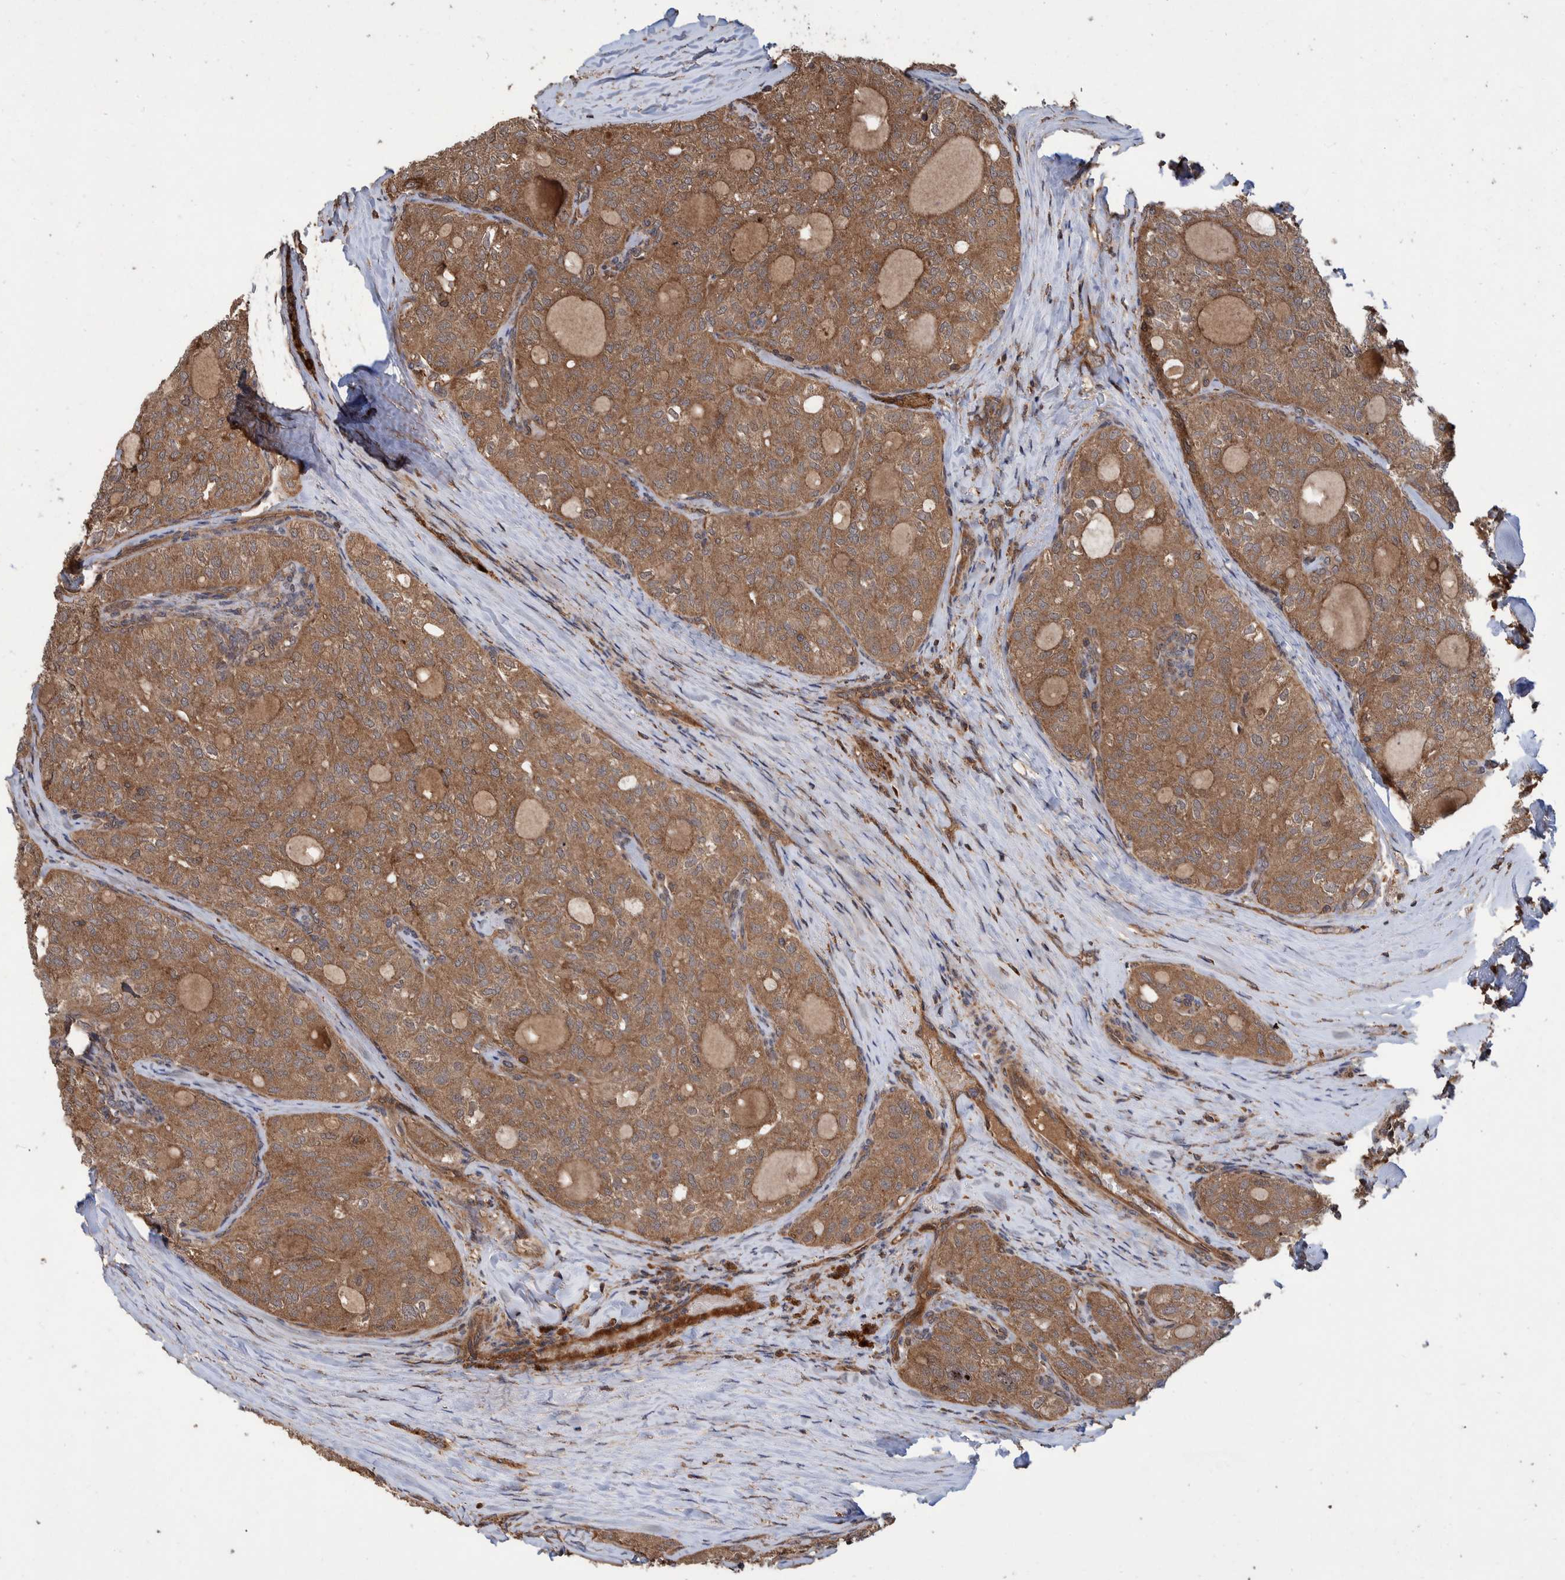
{"staining": {"intensity": "moderate", "quantity": ">75%", "location": "cytoplasmic/membranous"}, "tissue": "thyroid cancer", "cell_type": "Tumor cells", "image_type": "cancer", "snomed": [{"axis": "morphology", "description": "Follicular adenoma carcinoma, NOS"}, {"axis": "topography", "description": "Thyroid gland"}], "caption": "Protein staining of thyroid cancer (follicular adenoma carcinoma) tissue demonstrates moderate cytoplasmic/membranous expression in about >75% of tumor cells.", "gene": "VBP1", "patient": {"sex": "male", "age": 75}}